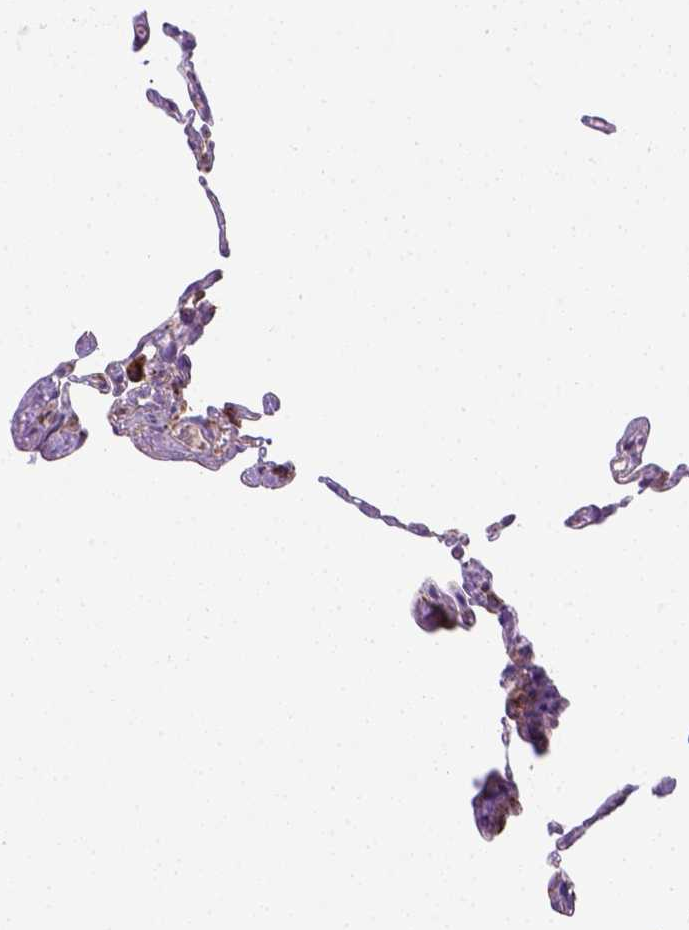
{"staining": {"intensity": "moderate", "quantity": ">75%", "location": "cytoplasmic/membranous"}, "tissue": "lung", "cell_type": "Alveolar cells", "image_type": "normal", "snomed": [{"axis": "morphology", "description": "Normal tissue, NOS"}, {"axis": "topography", "description": "Lung"}], "caption": "Immunohistochemical staining of normal lung exhibits >75% levels of moderate cytoplasmic/membranous protein staining in about >75% of alveolar cells.", "gene": "MT", "patient": {"sex": "female", "age": 57}}